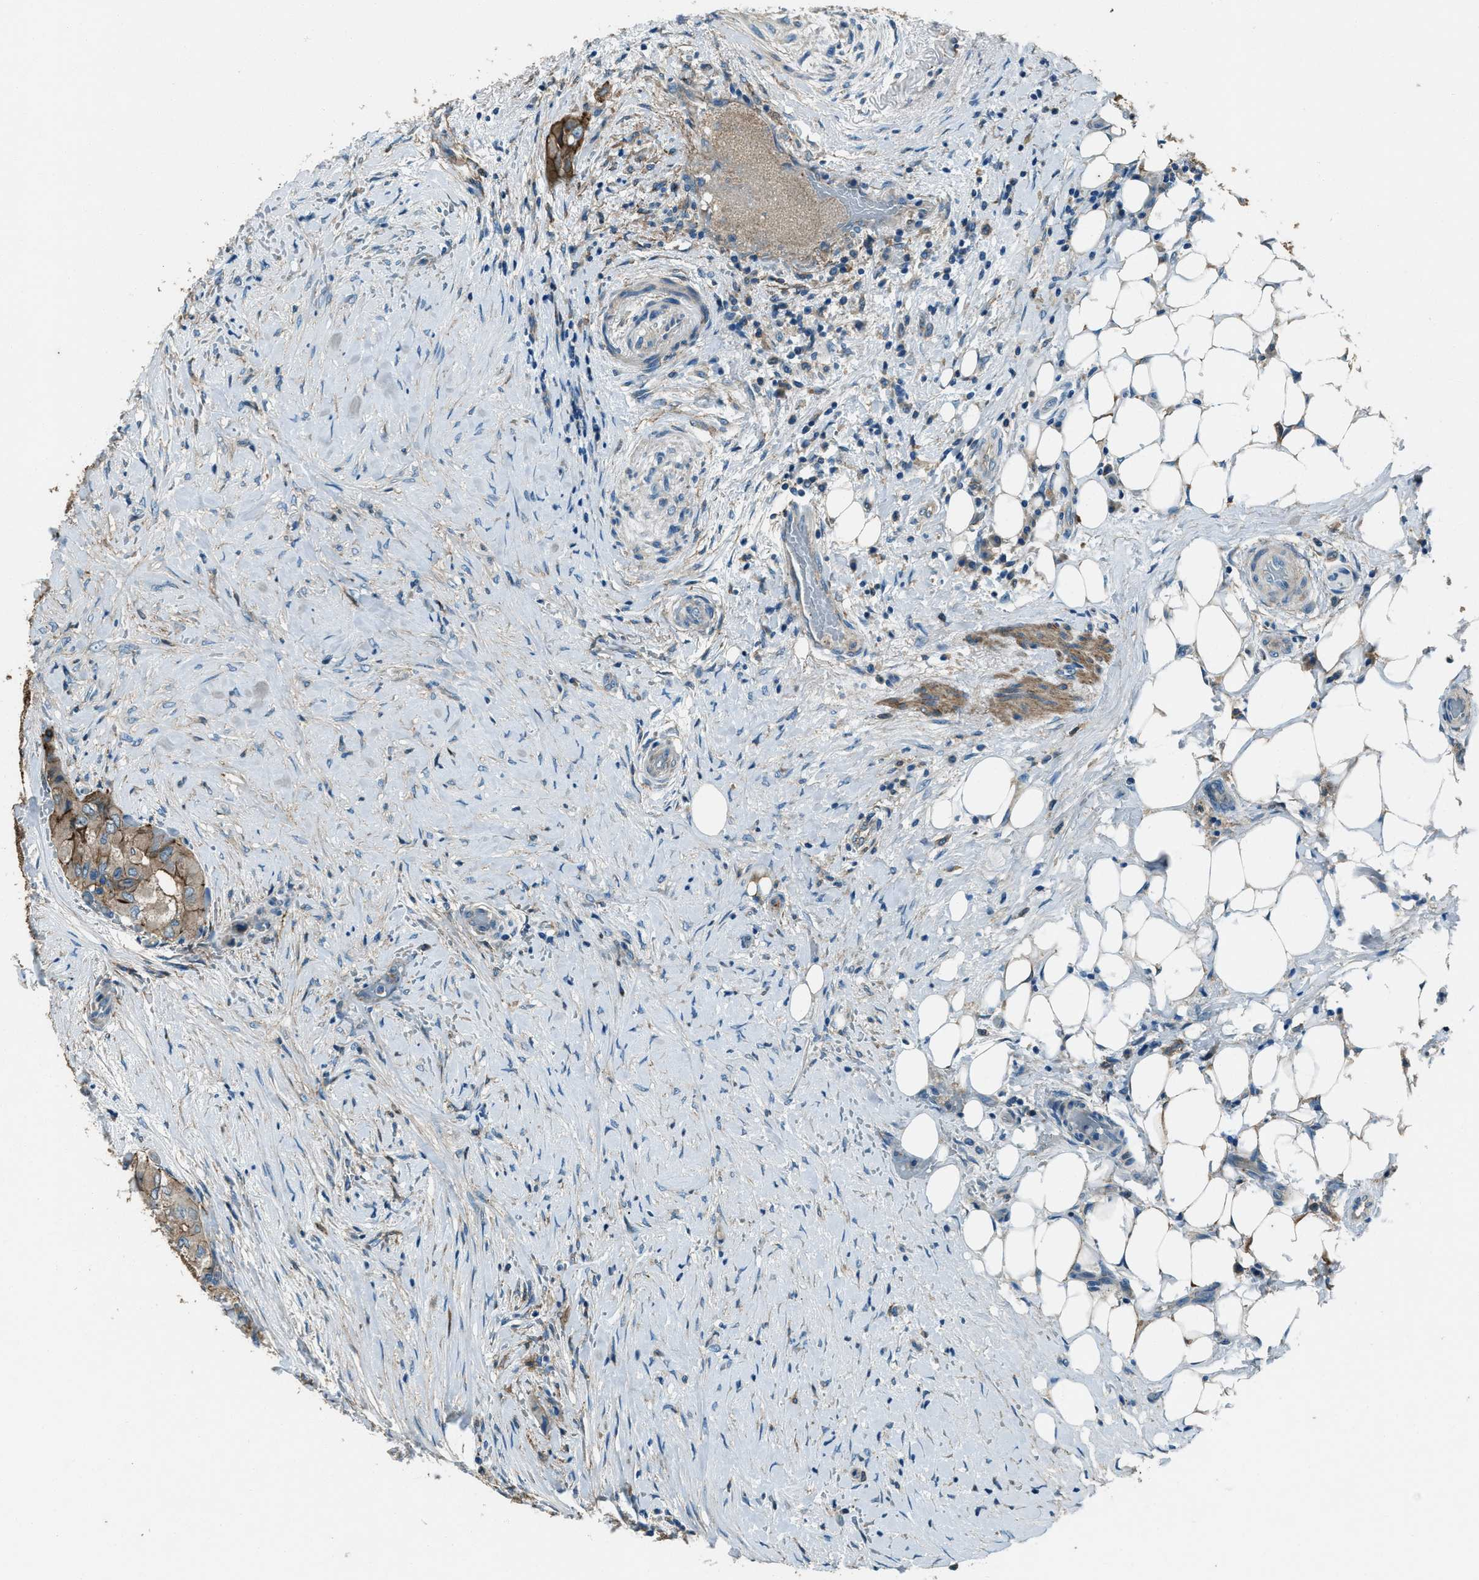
{"staining": {"intensity": "moderate", "quantity": ">75%", "location": "cytoplasmic/membranous"}, "tissue": "thyroid cancer", "cell_type": "Tumor cells", "image_type": "cancer", "snomed": [{"axis": "morphology", "description": "Papillary adenocarcinoma, NOS"}, {"axis": "topography", "description": "Thyroid gland"}], "caption": "IHC photomicrograph of thyroid cancer (papillary adenocarcinoma) stained for a protein (brown), which shows medium levels of moderate cytoplasmic/membranous expression in about >75% of tumor cells.", "gene": "SVIL", "patient": {"sex": "female", "age": 59}}